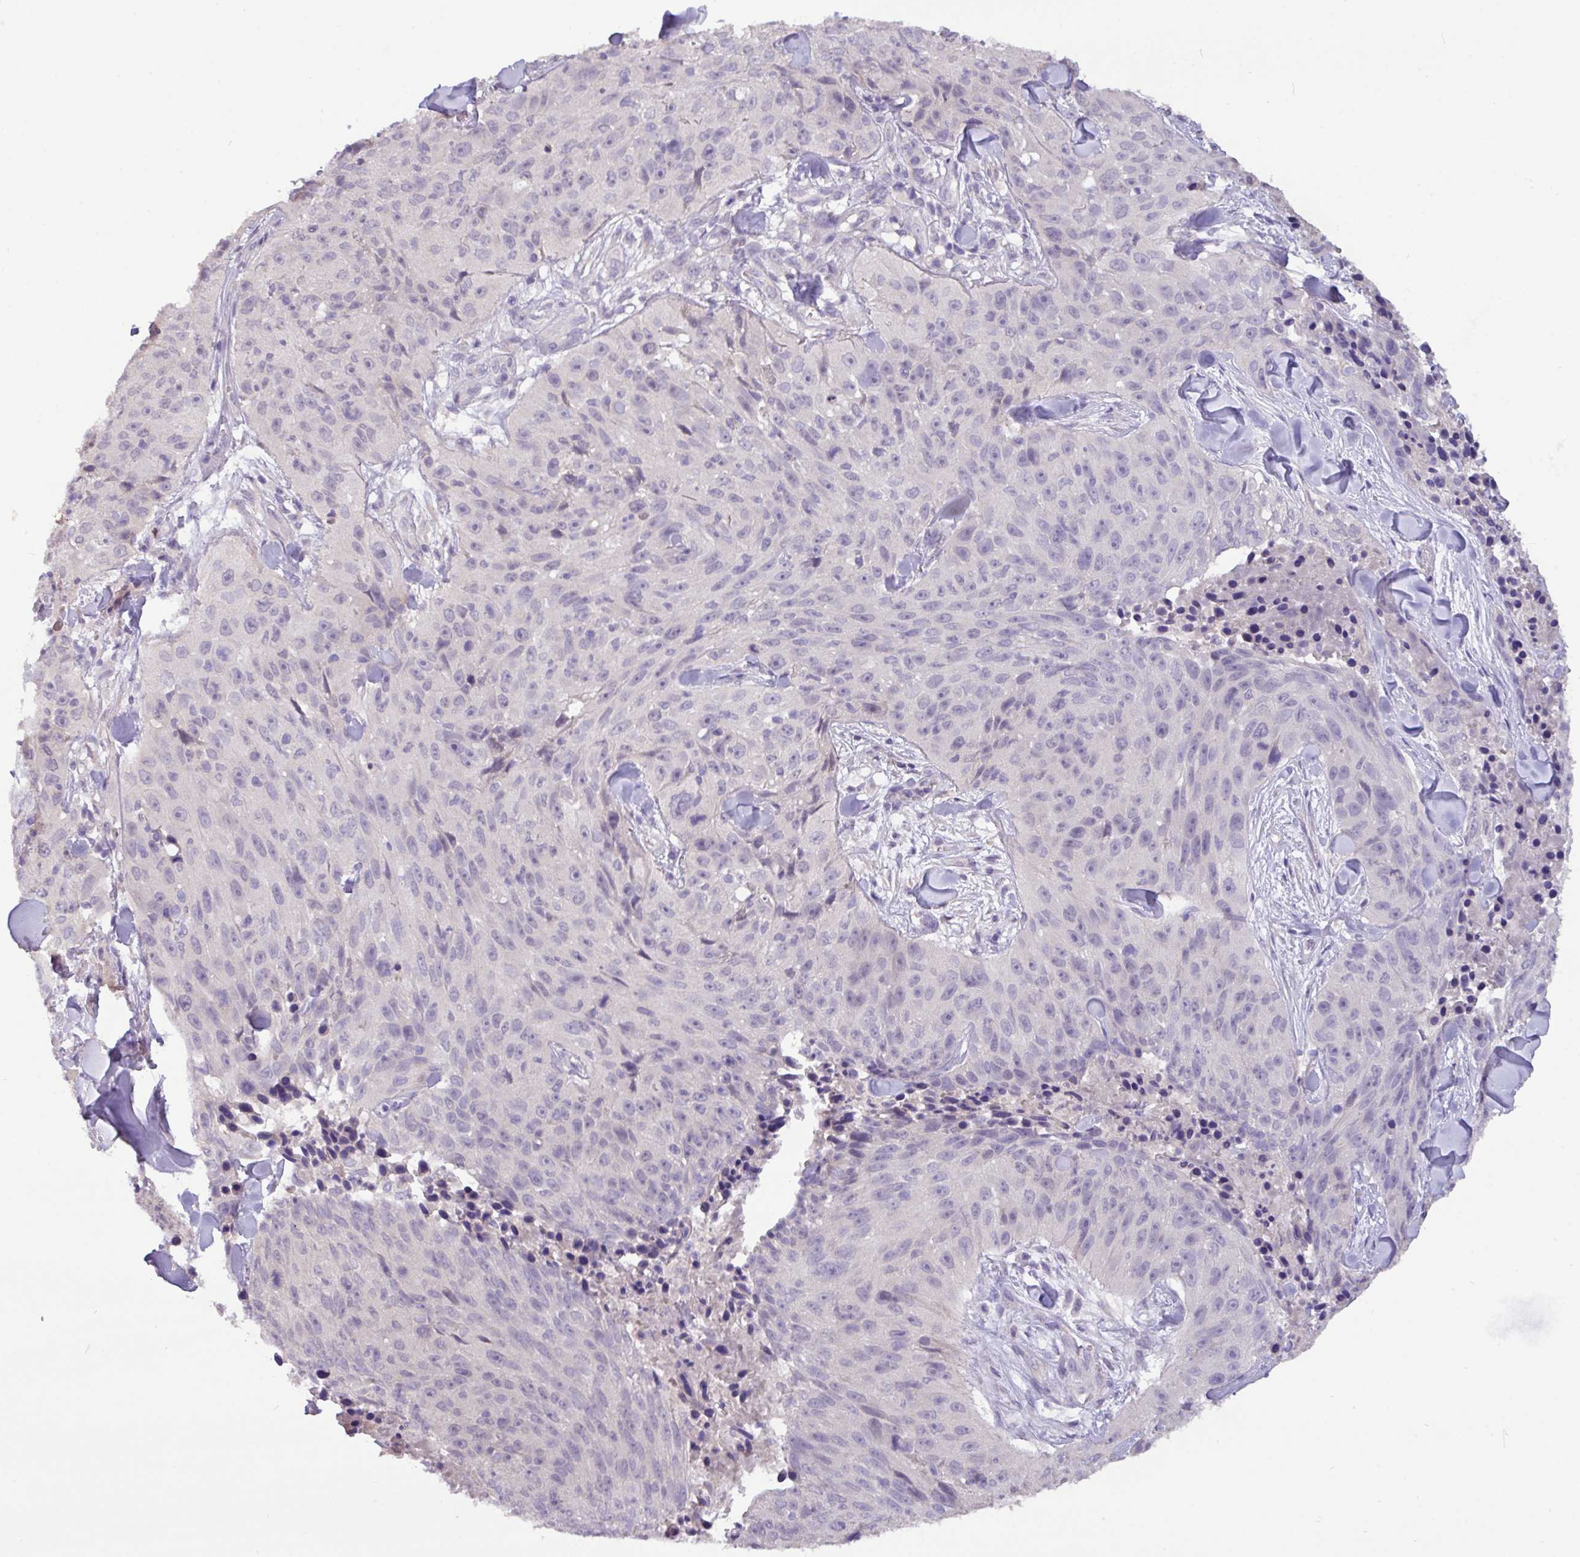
{"staining": {"intensity": "negative", "quantity": "none", "location": "none"}, "tissue": "skin cancer", "cell_type": "Tumor cells", "image_type": "cancer", "snomed": [{"axis": "morphology", "description": "Squamous cell carcinoma, NOS"}, {"axis": "topography", "description": "Skin"}], "caption": "Skin cancer (squamous cell carcinoma) was stained to show a protein in brown. There is no significant positivity in tumor cells.", "gene": "PAX8", "patient": {"sex": "female", "age": 87}}